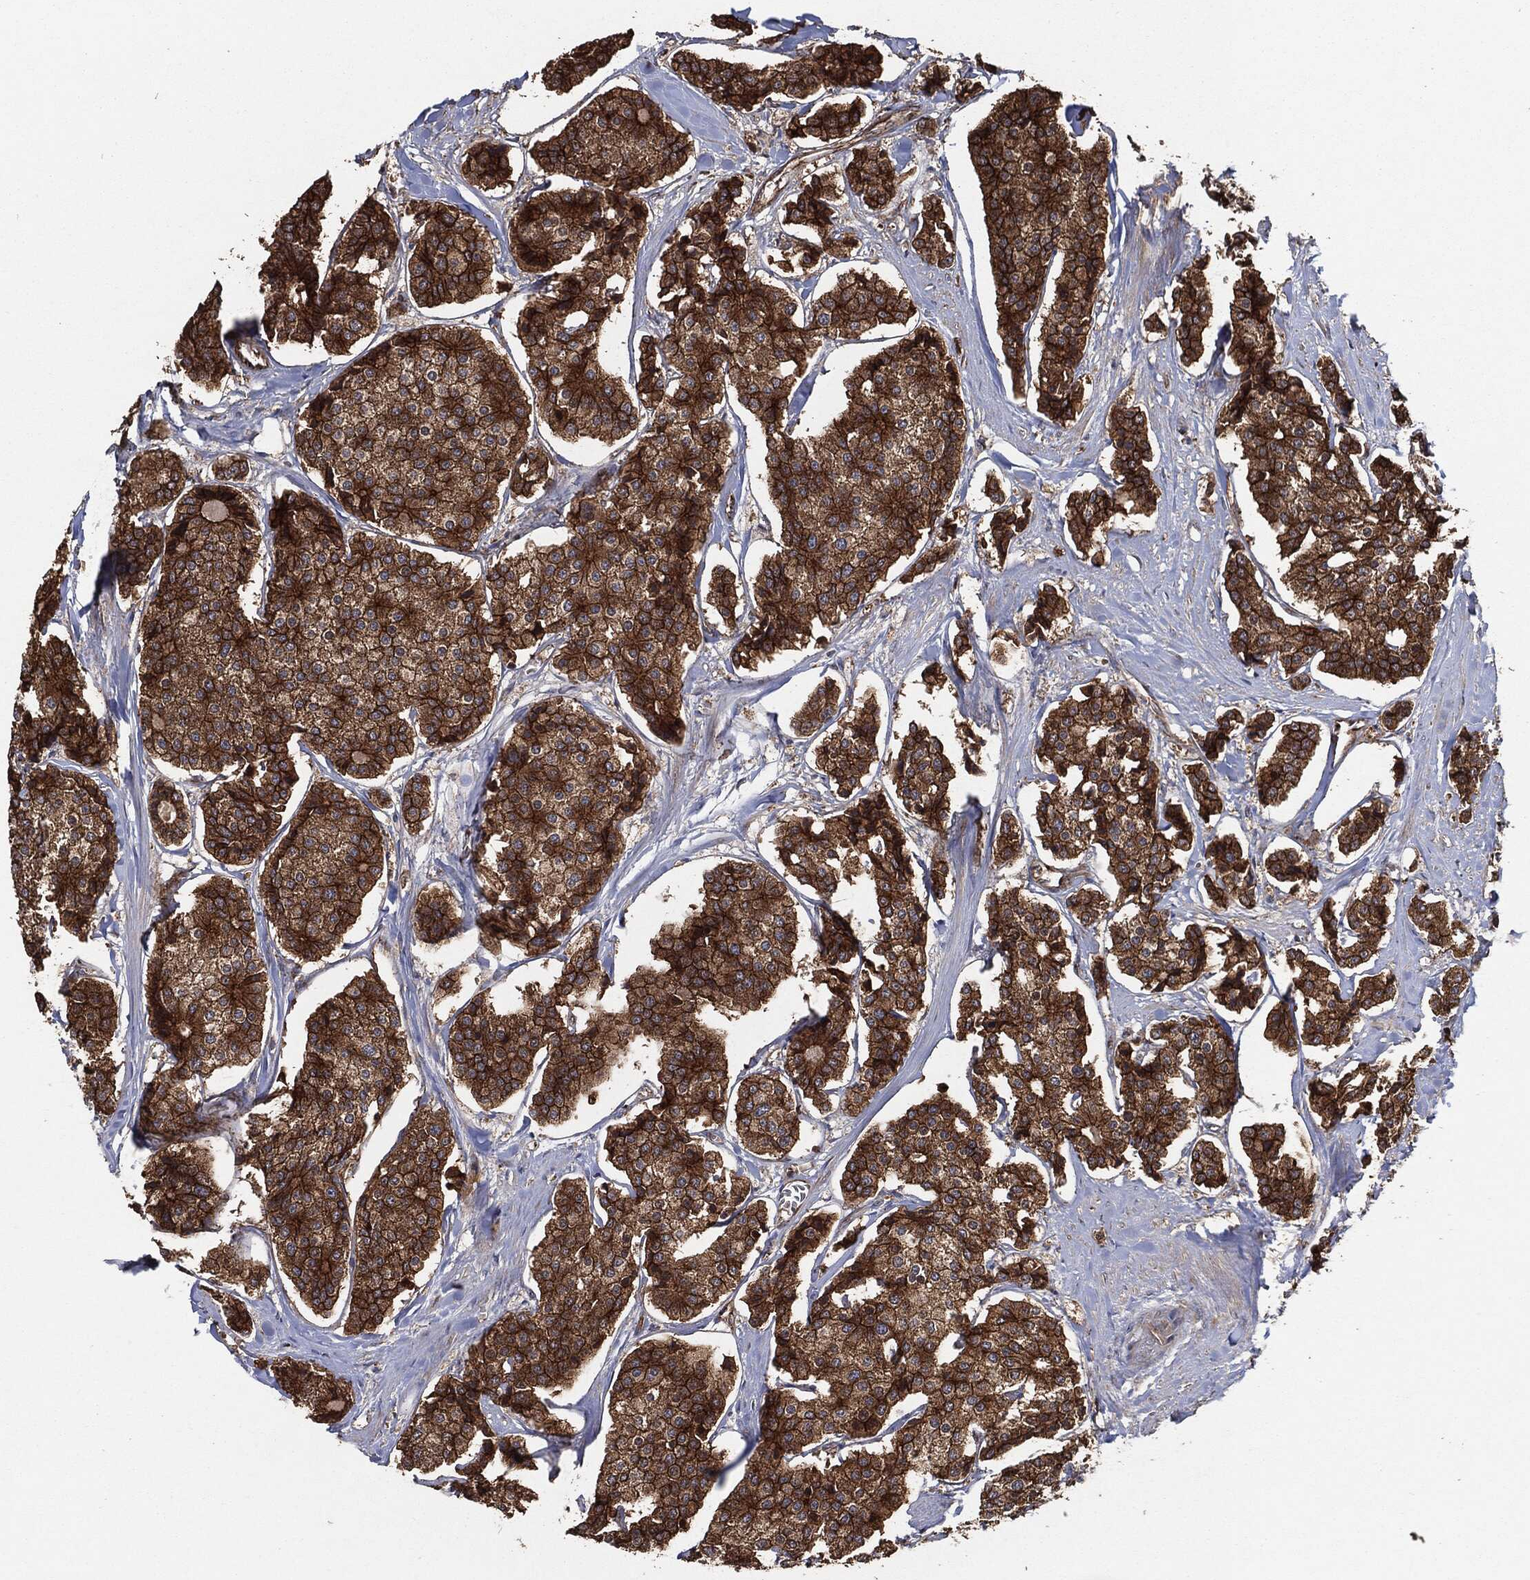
{"staining": {"intensity": "strong", "quantity": ">75%", "location": "cytoplasmic/membranous"}, "tissue": "carcinoid", "cell_type": "Tumor cells", "image_type": "cancer", "snomed": [{"axis": "morphology", "description": "Carcinoid, malignant, NOS"}, {"axis": "topography", "description": "Small intestine"}], "caption": "Immunohistochemistry of human carcinoid displays high levels of strong cytoplasmic/membranous expression in about >75% of tumor cells. The protein is stained brown, and the nuclei are stained in blue (DAB IHC with brightfield microscopy, high magnification).", "gene": "CTNNA1", "patient": {"sex": "female", "age": 65}}